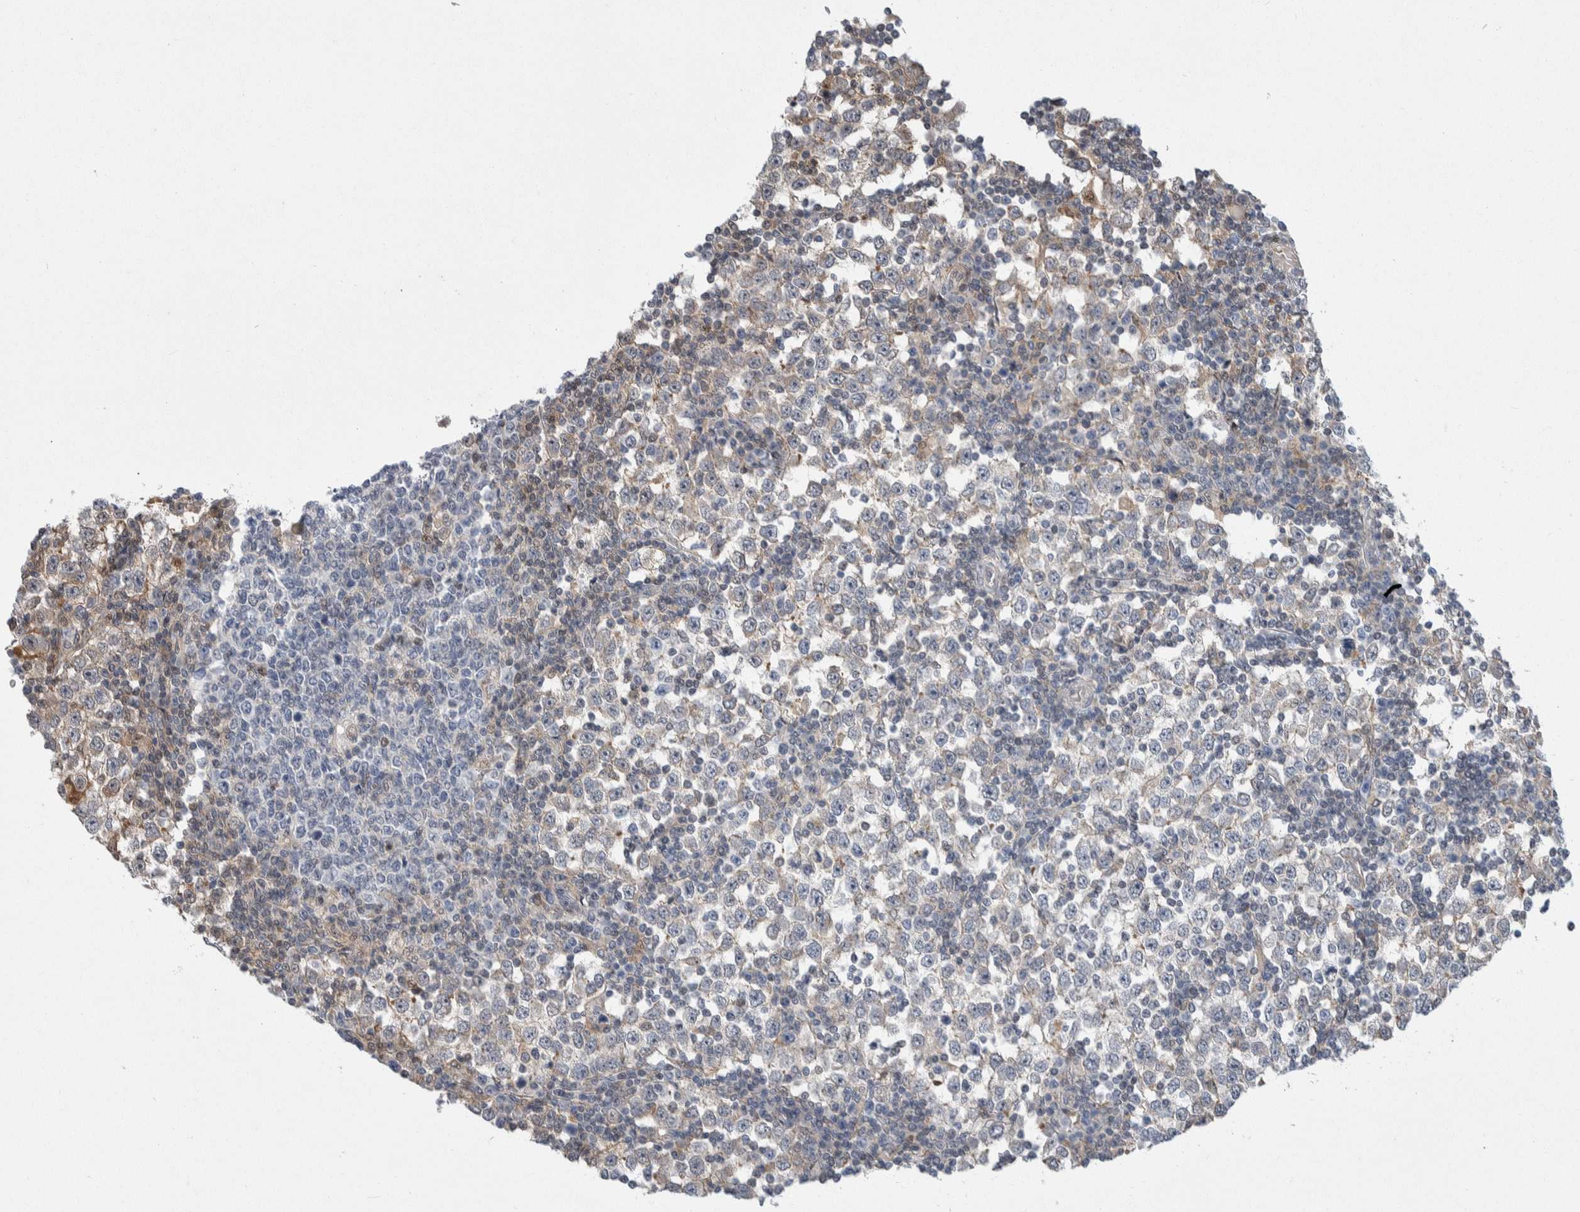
{"staining": {"intensity": "negative", "quantity": "none", "location": "none"}, "tissue": "testis cancer", "cell_type": "Tumor cells", "image_type": "cancer", "snomed": [{"axis": "morphology", "description": "Seminoma, NOS"}, {"axis": "topography", "description": "Testis"}], "caption": "Protein analysis of seminoma (testis) exhibits no significant positivity in tumor cells.", "gene": "PTPA", "patient": {"sex": "male", "age": 65}}